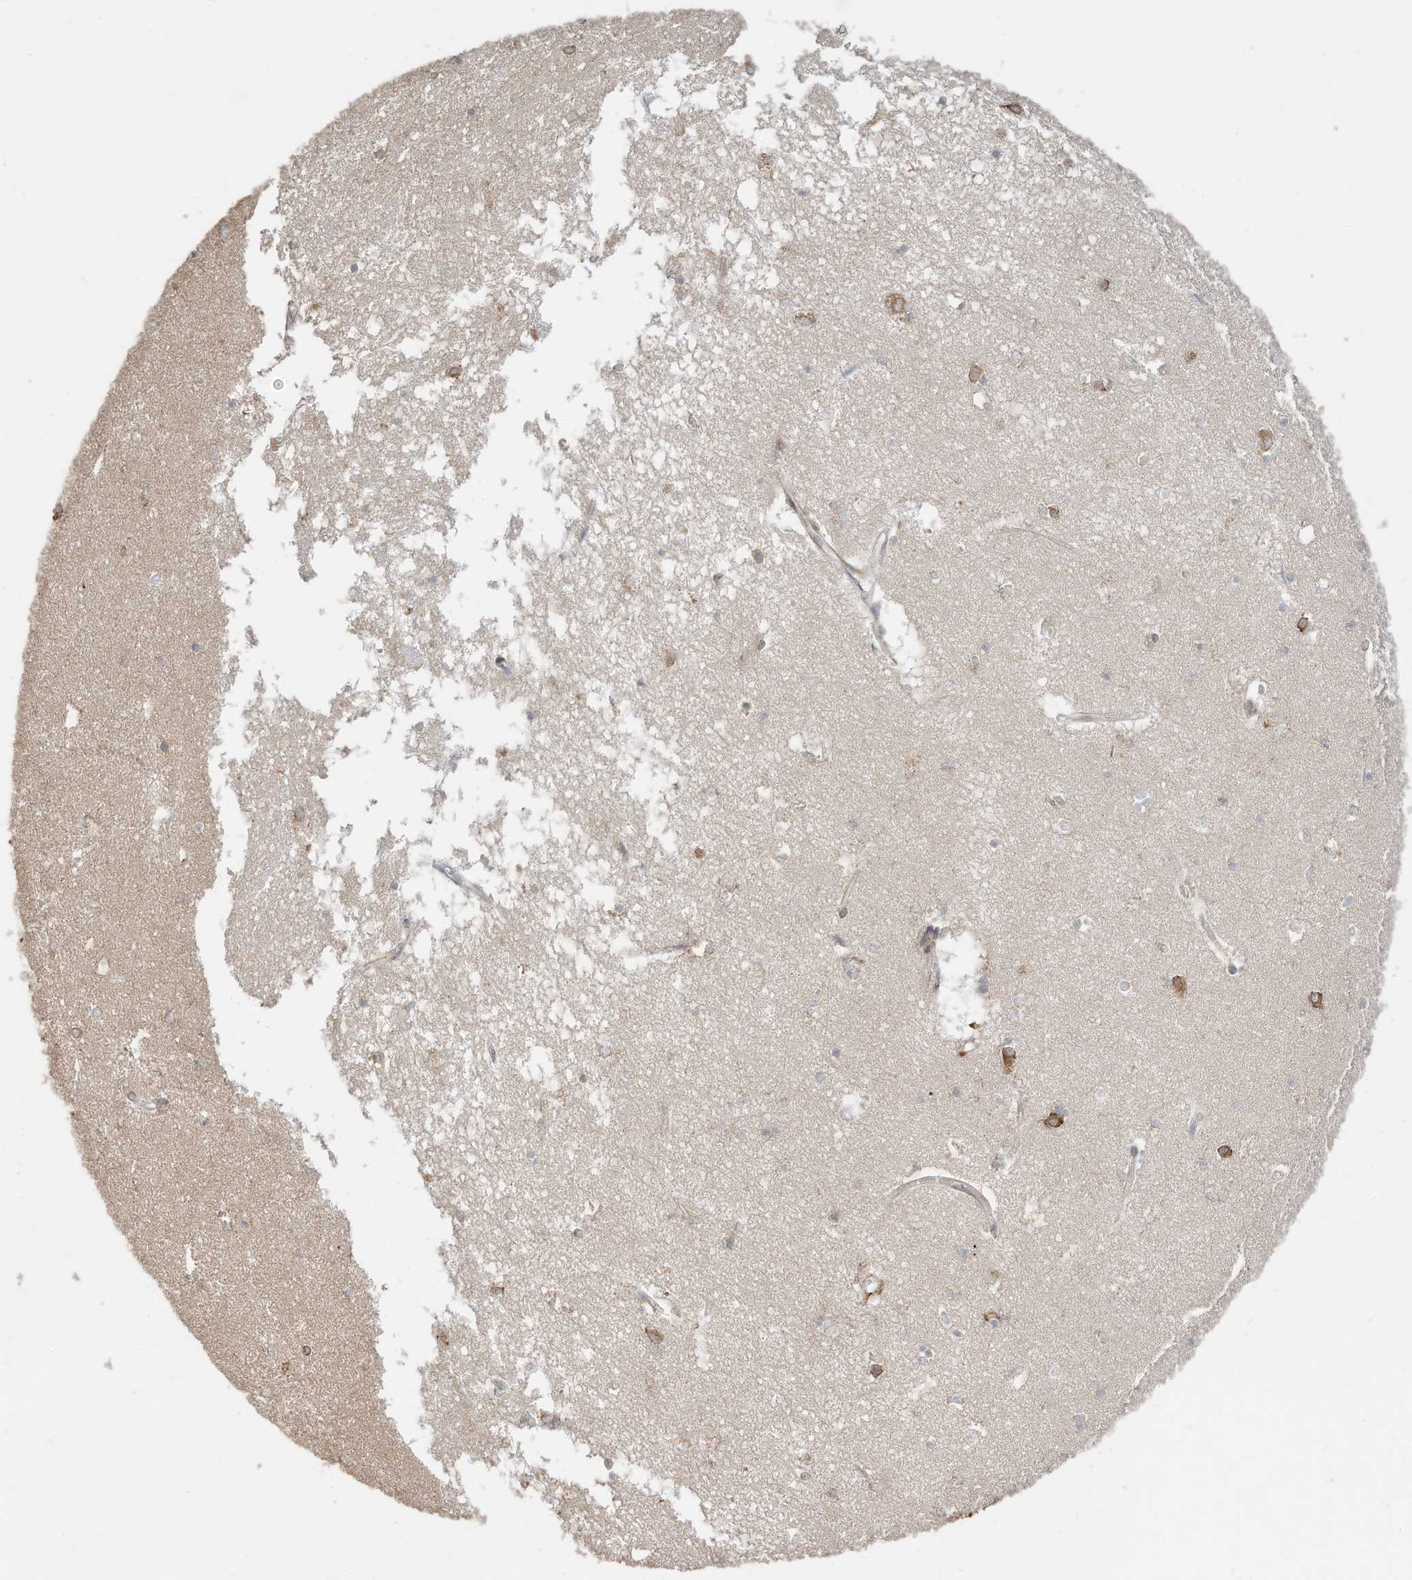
{"staining": {"intensity": "weak", "quantity": "<25%", "location": "cytoplasmic/membranous"}, "tissue": "hippocampus", "cell_type": "Glial cells", "image_type": "normal", "snomed": [{"axis": "morphology", "description": "Normal tissue, NOS"}, {"axis": "topography", "description": "Hippocampus"}], "caption": "Protein analysis of normal hippocampus exhibits no significant staining in glial cells.", "gene": "TRNAU1AP", "patient": {"sex": "male", "age": 70}}